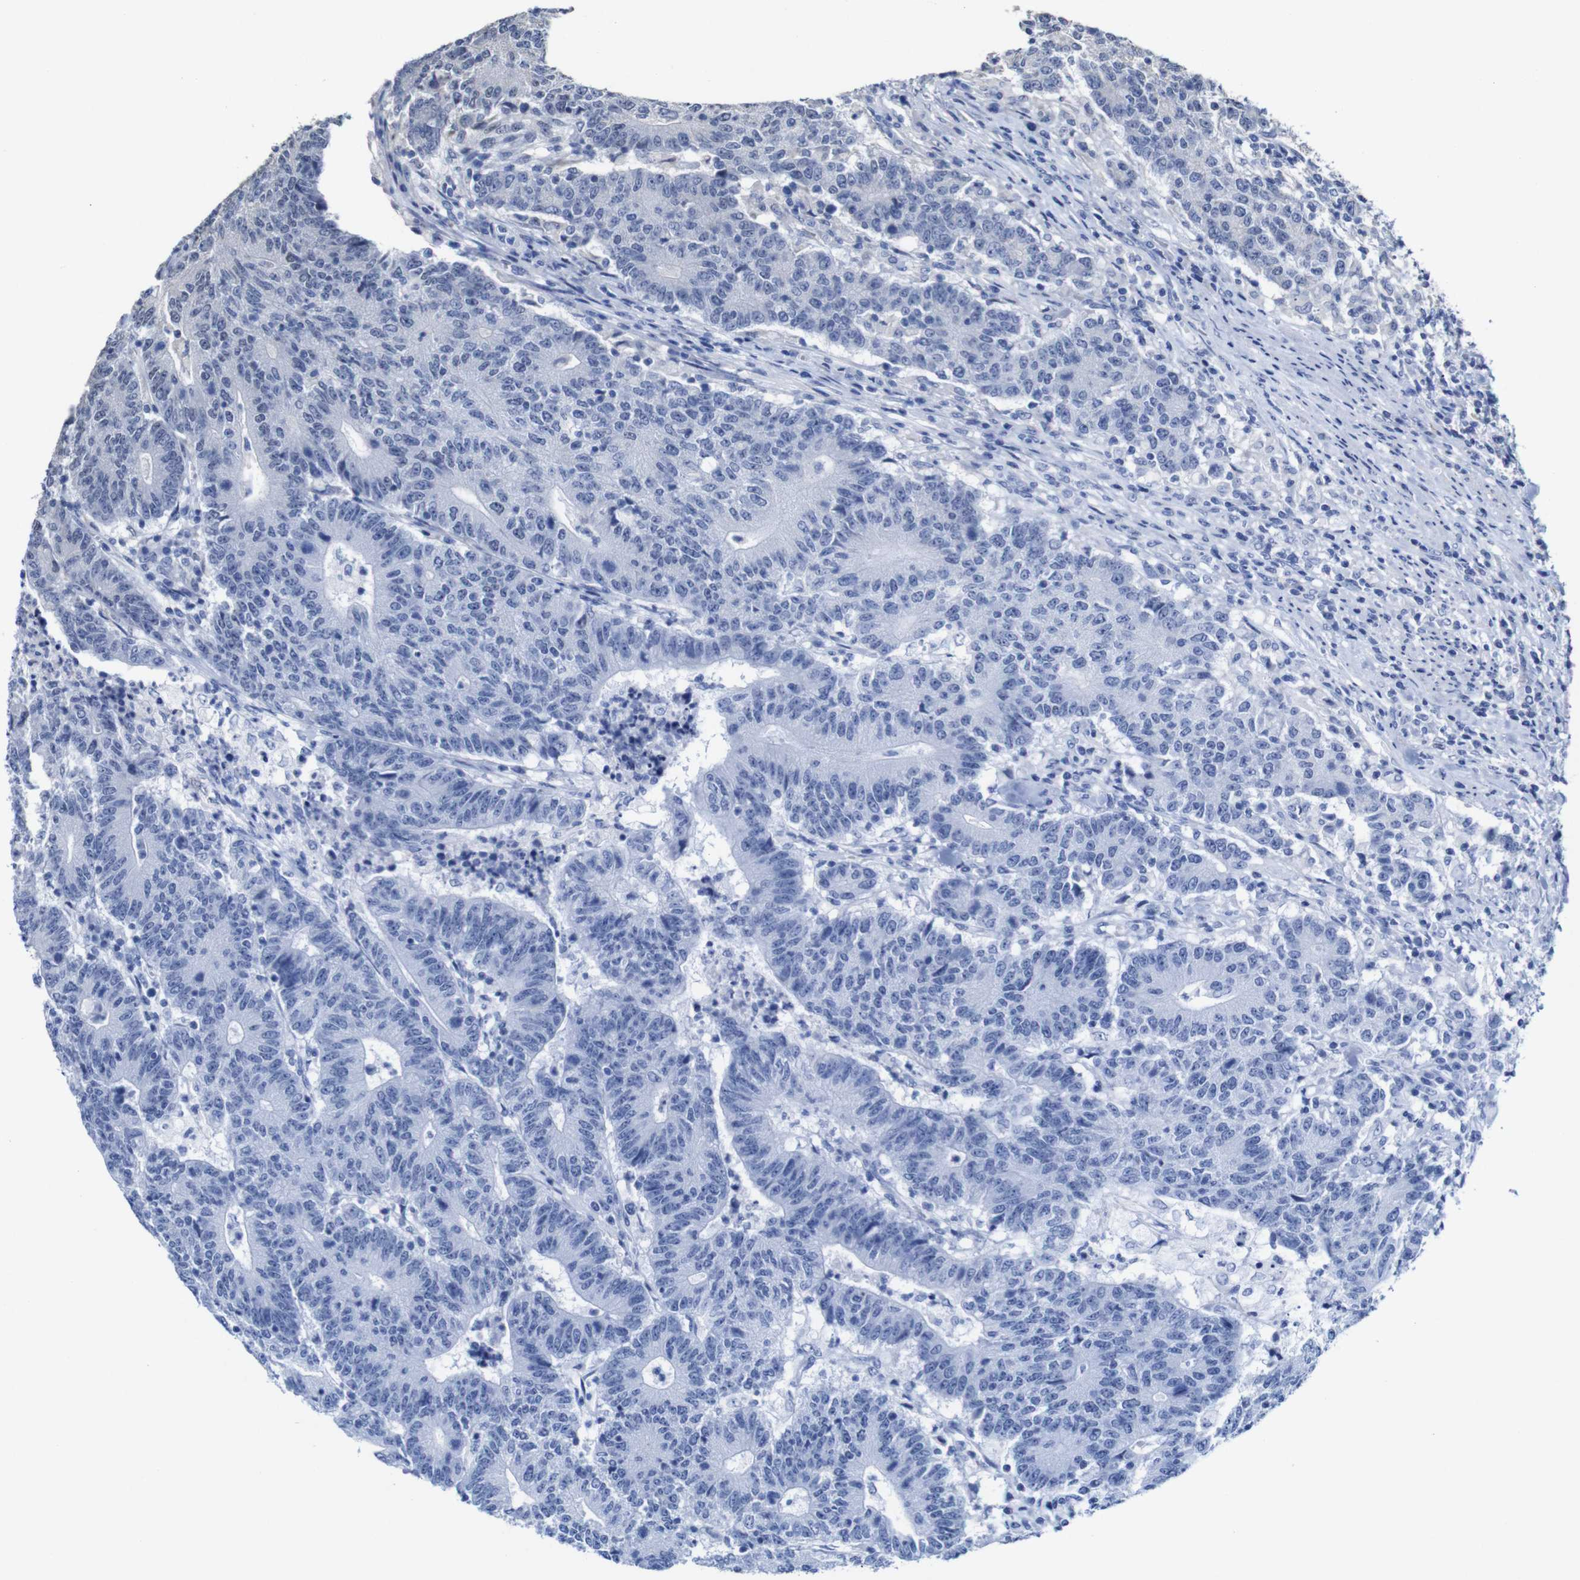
{"staining": {"intensity": "negative", "quantity": "none", "location": "none"}, "tissue": "colorectal cancer", "cell_type": "Tumor cells", "image_type": "cancer", "snomed": [{"axis": "morphology", "description": "Normal tissue, NOS"}, {"axis": "morphology", "description": "Adenocarcinoma, NOS"}, {"axis": "topography", "description": "Colon"}], "caption": "Immunohistochemistry of human adenocarcinoma (colorectal) demonstrates no positivity in tumor cells.", "gene": "TCEAL9", "patient": {"sex": "female", "age": 75}}